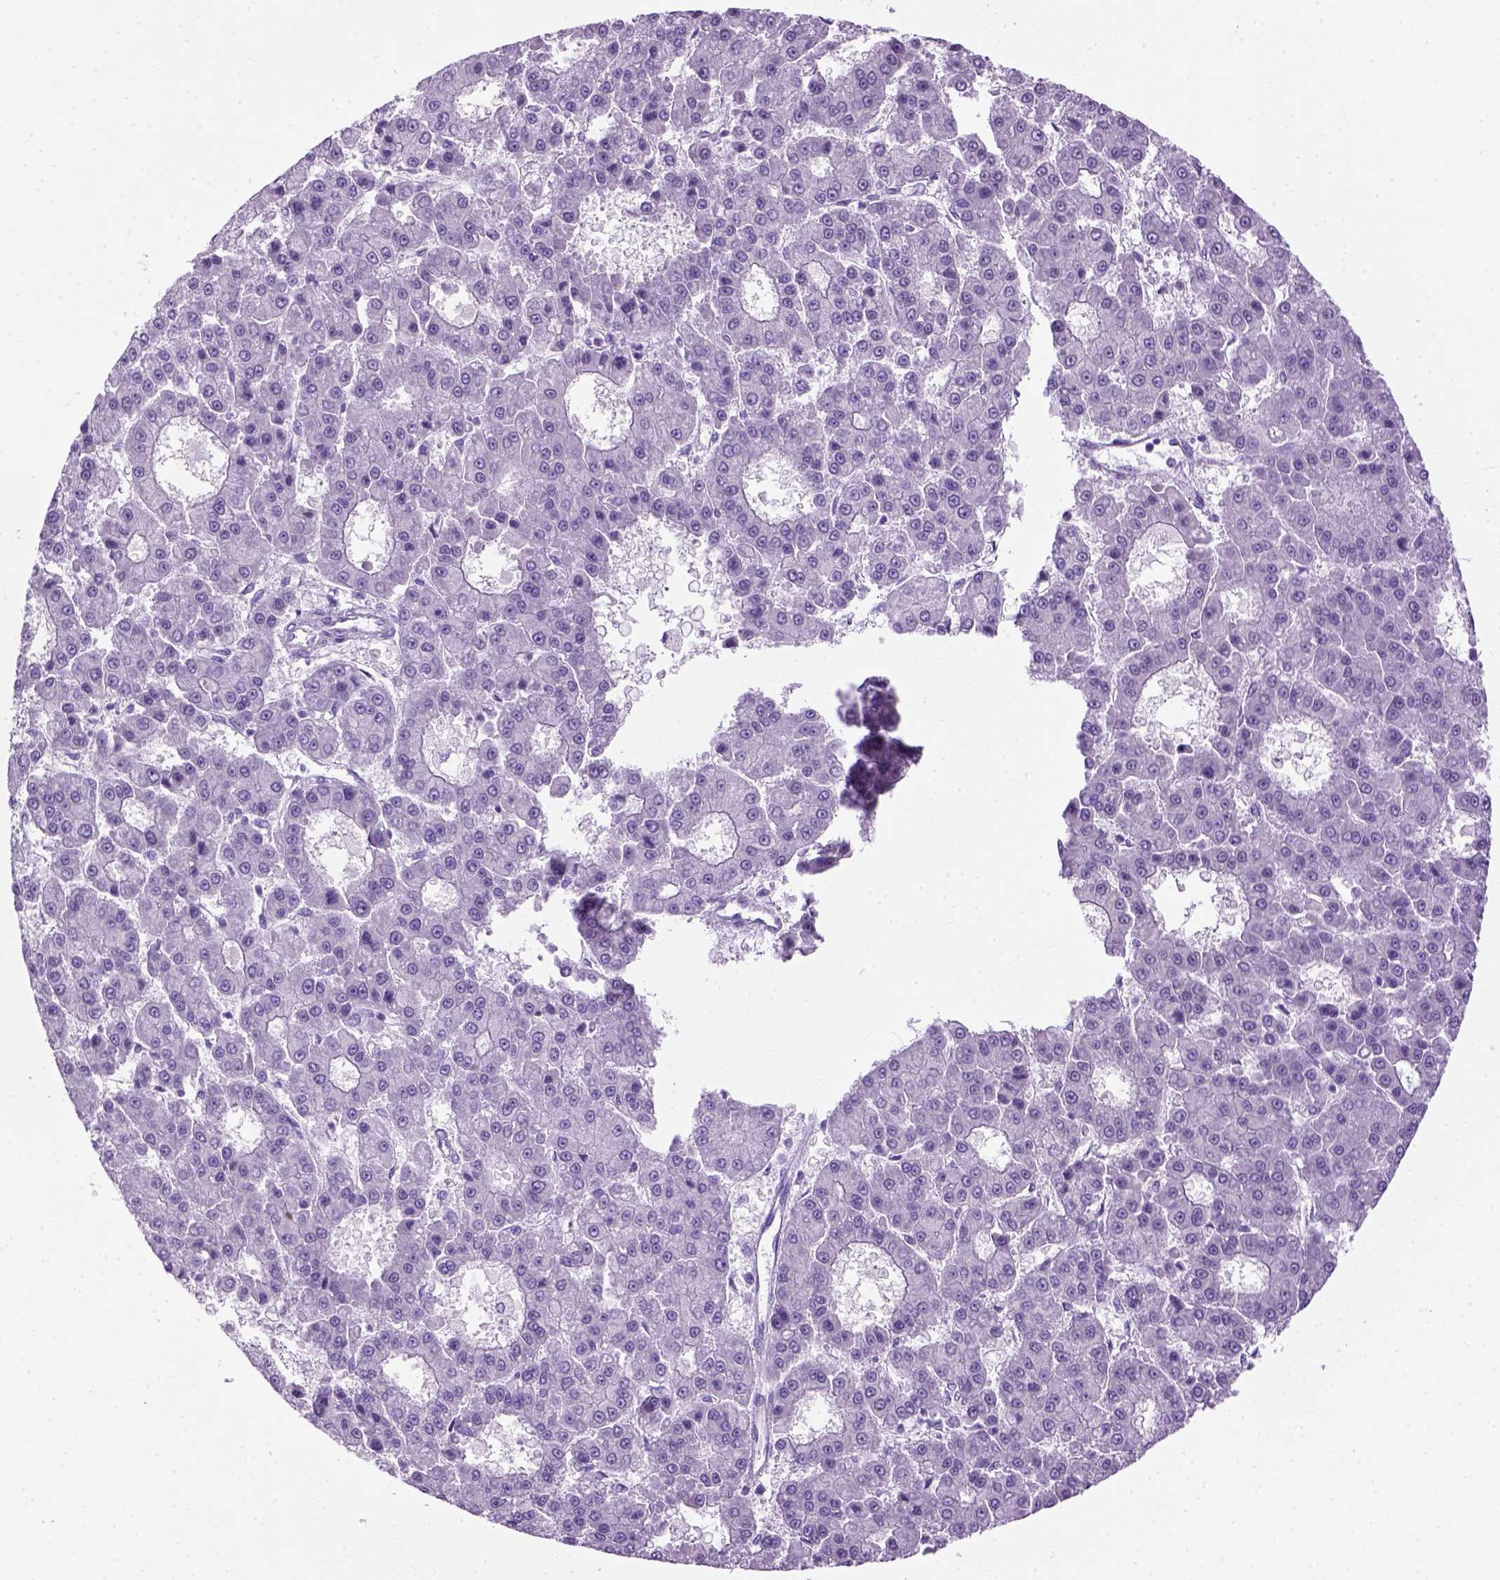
{"staining": {"intensity": "negative", "quantity": "none", "location": "none"}, "tissue": "liver cancer", "cell_type": "Tumor cells", "image_type": "cancer", "snomed": [{"axis": "morphology", "description": "Carcinoma, Hepatocellular, NOS"}, {"axis": "topography", "description": "Liver"}], "caption": "Hepatocellular carcinoma (liver) was stained to show a protein in brown. There is no significant positivity in tumor cells.", "gene": "GABRB2", "patient": {"sex": "male", "age": 70}}